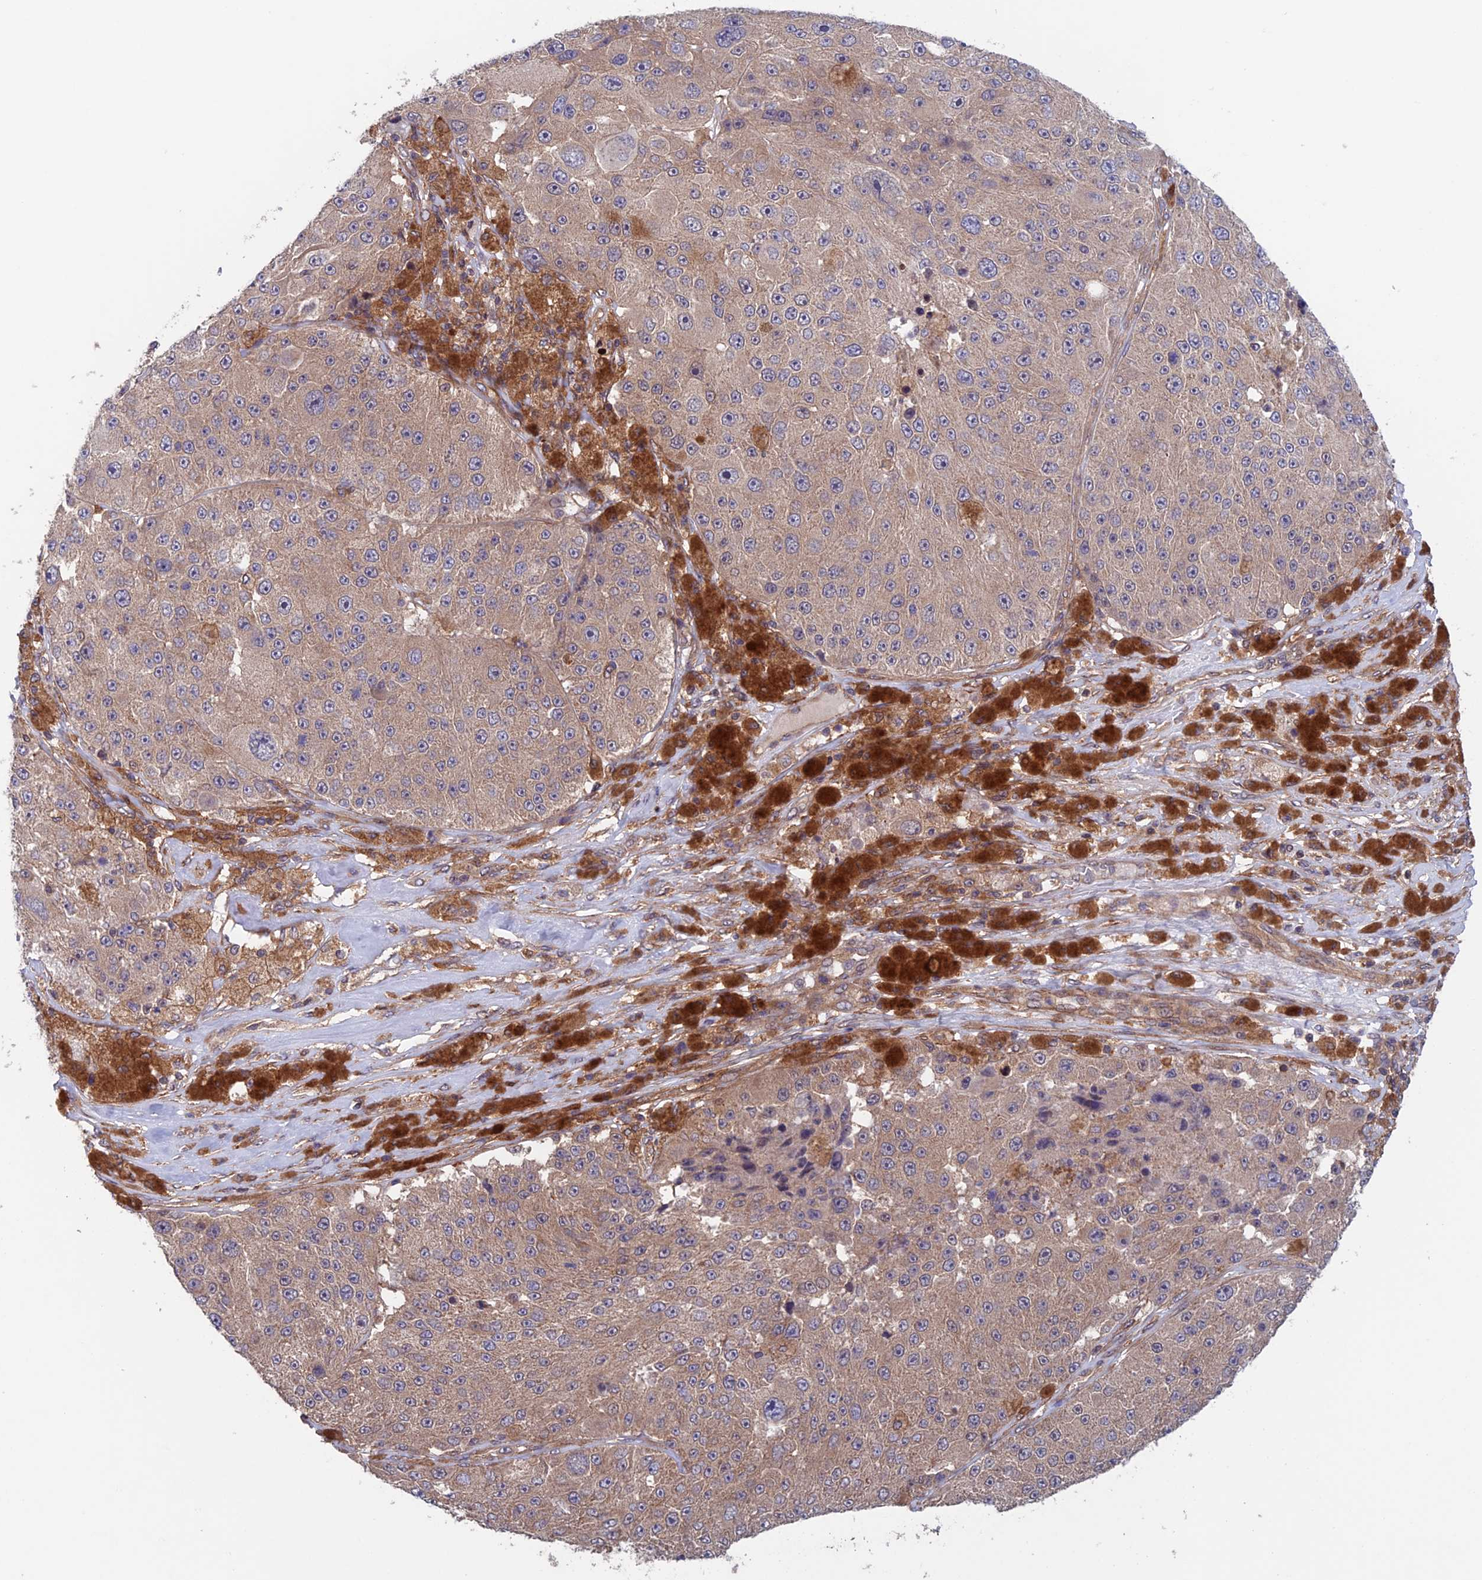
{"staining": {"intensity": "moderate", "quantity": ">75%", "location": "cytoplasmic/membranous"}, "tissue": "melanoma", "cell_type": "Tumor cells", "image_type": "cancer", "snomed": [{"axis": "morphology", "description": "Malignant melanoma, Metastatic site"}, {"axis": "topography", "description": "Lymph node"}], "caption": "This is a micrograph of immunohistochemistry (IHC) staining of malignant melanoma (metastatic site), which shows moderate positivity in the cytoplasmic/membranous of tumor cells.", "gene": "NUDT16L1", "patient": {"sex": "male", "age": 62}}